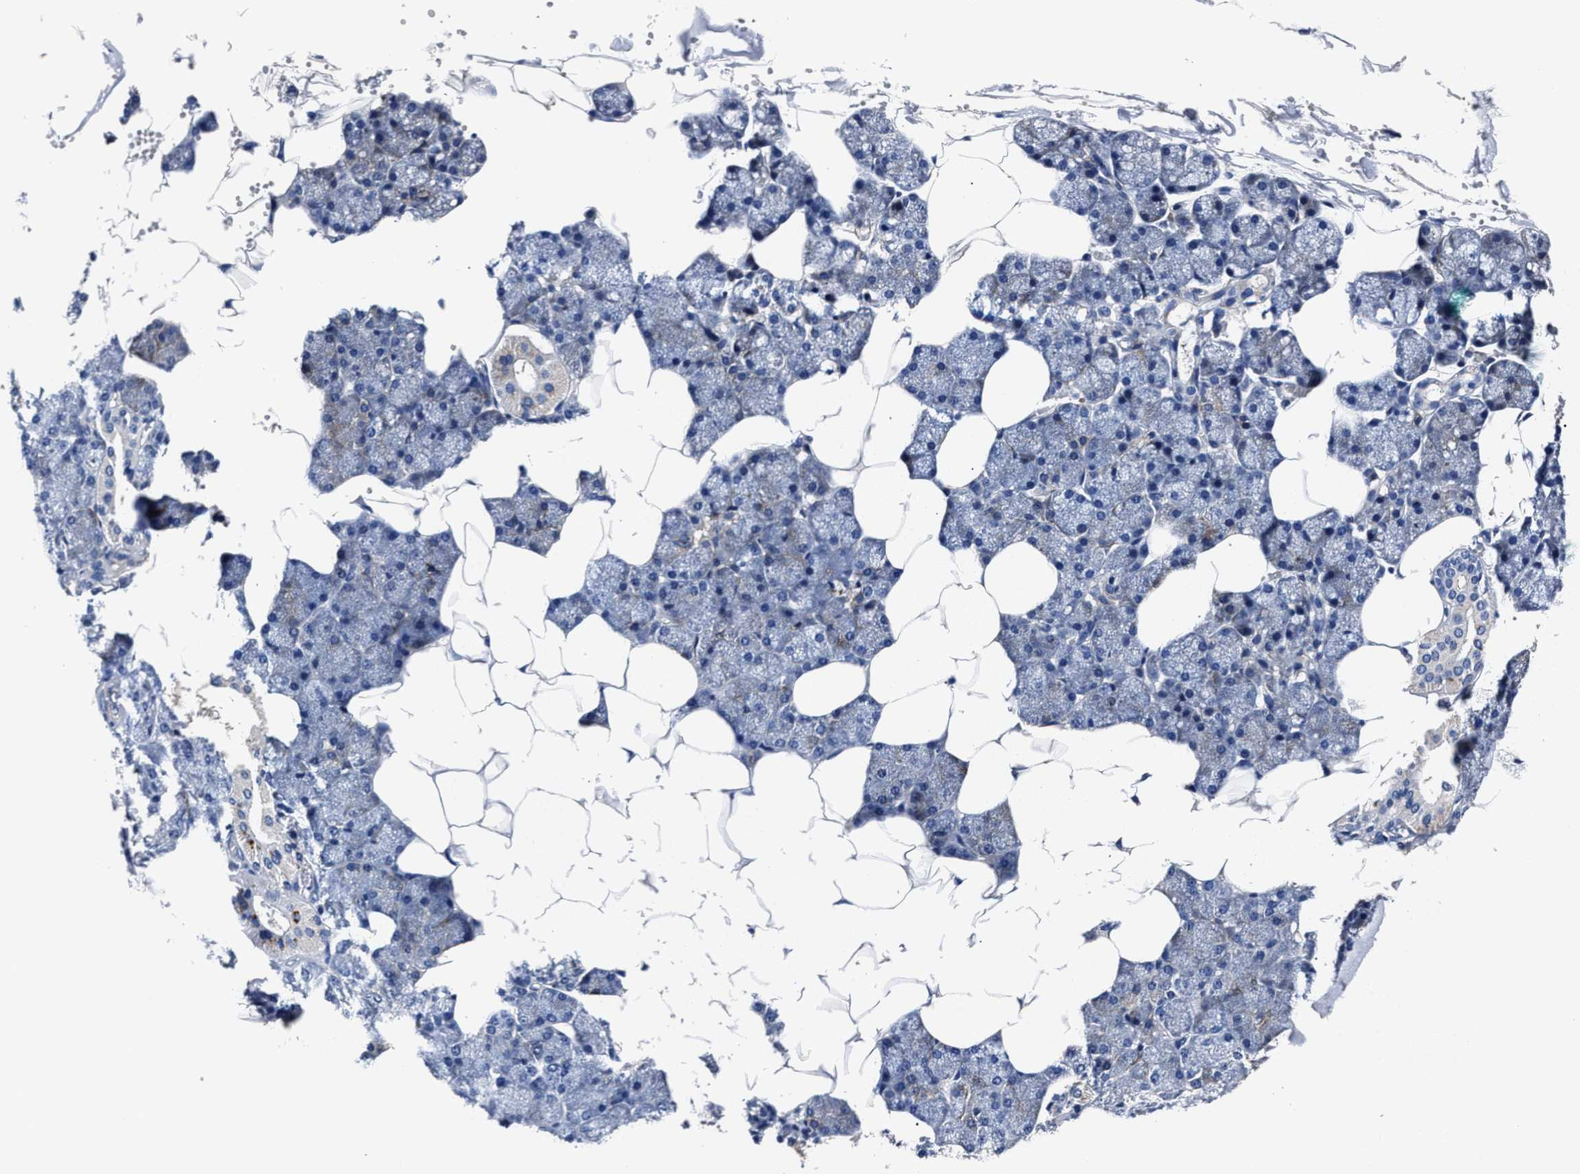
{"staining": {"intensity": "moderate", "quantity": "<25%", "location": "cytoplasmic/membranous"}, "tissue": "salivary gland", "cell_type": "Glandular cells", "image_type": "normal", "snomed": [{"axis": "morphology", "description": "Normal tissue, NOS"}, {"axis": "topography", "description": "Salivary gland"}], "caption": "Normal salivary gland displays moderate cytoplasmic/membranous staining in approximately <25% of glandular cells.", "gene": "OLFML2A", "patient": {"sex": "male", "age": 62}}